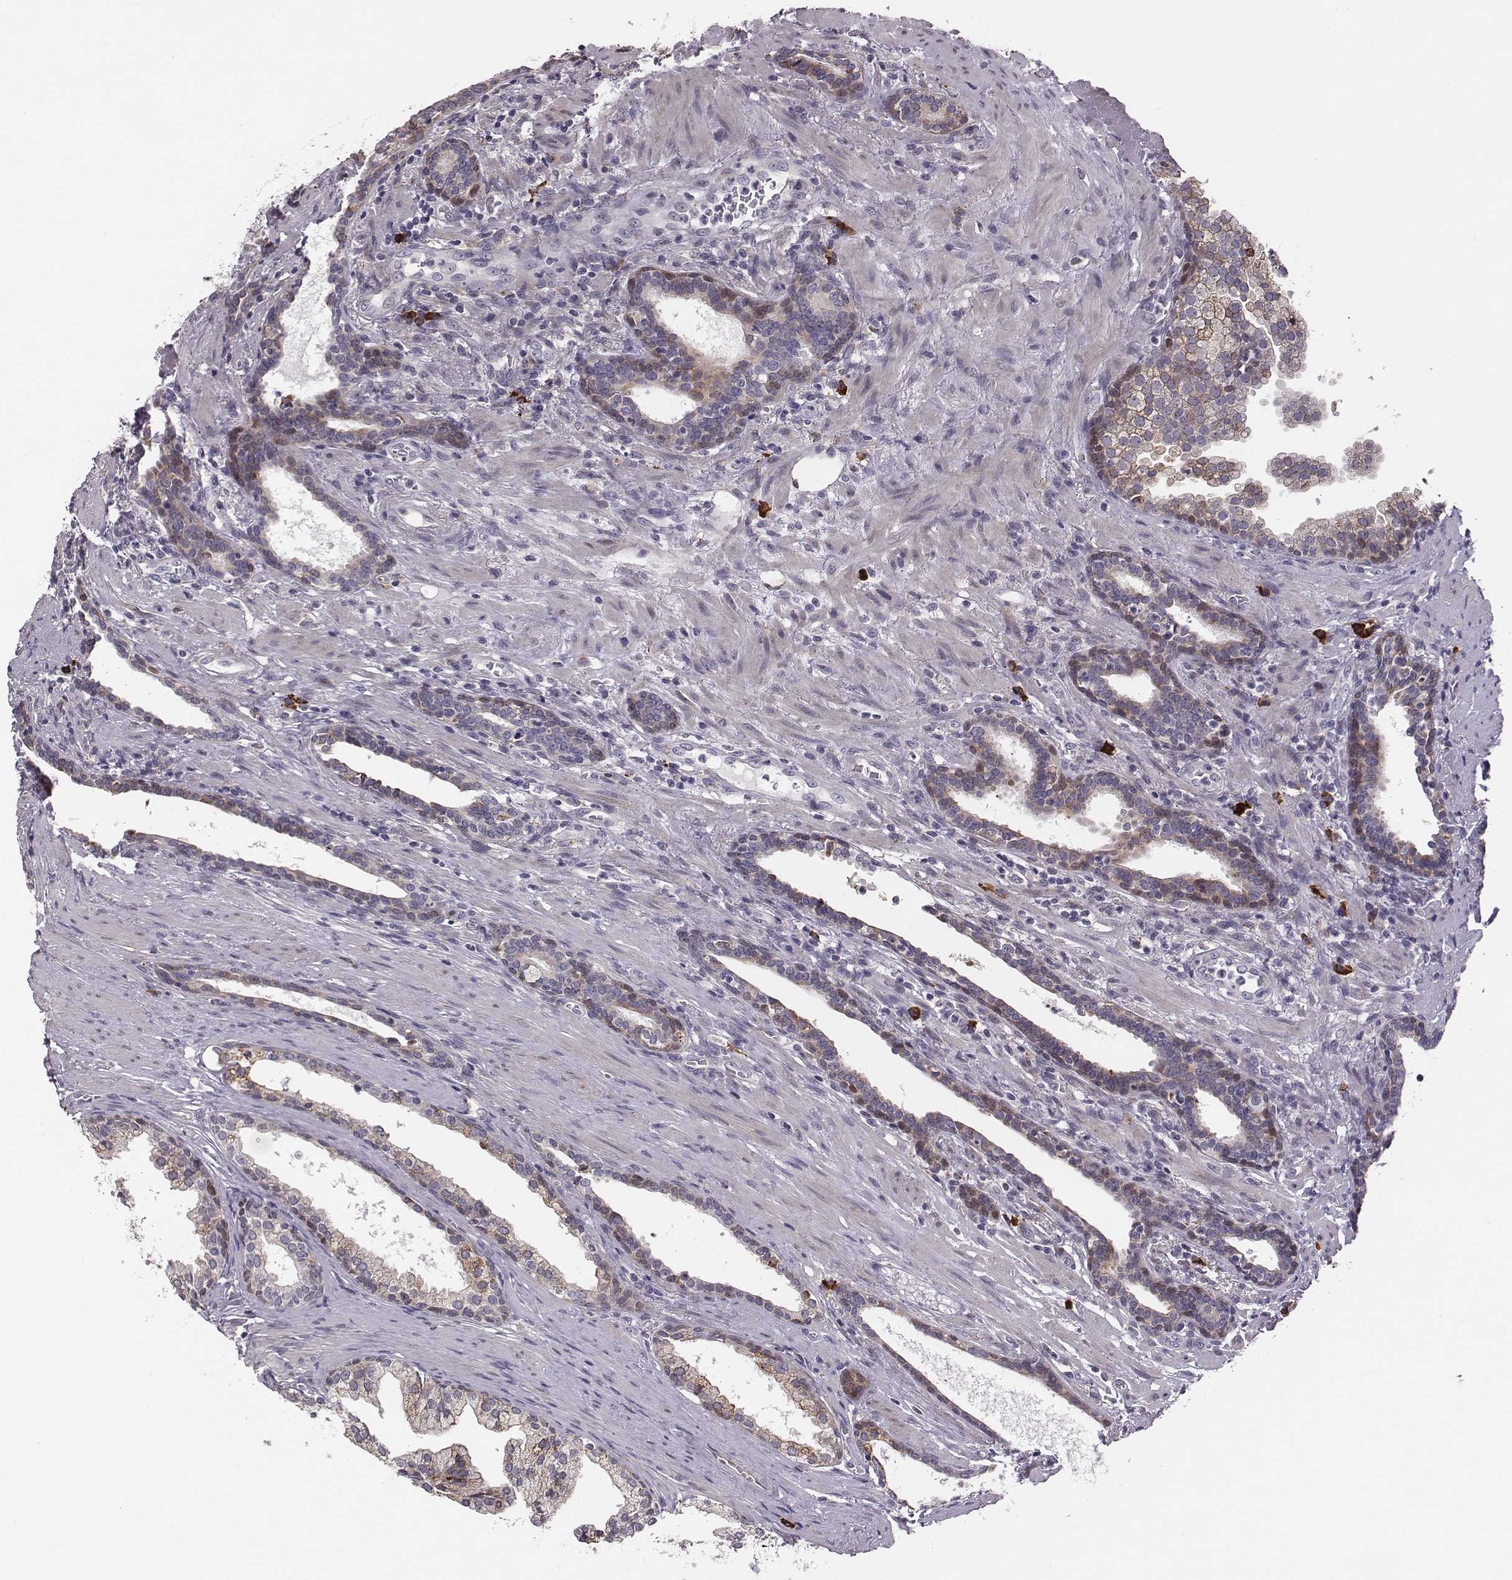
{"staining": {"intensity": "moderate", "quantity": ">75%", "location": "cytoplasmic/membranous"}, "tissue": "prostate cancer", "cell_type": "Tumor cells", "image_type": "cancer", "snomed": [{"axis": "morphology", "description": "Adenocarcinoma, NOS"}, {"axis": "topography", "description": "Prostate"}], "caption": "Immunohistochemistry (IHC) image of neoplastic tissue: human prostate cancer (adenocarcinoma) stained using IHC exhibits medium levels of moderate protein expression localized specifically in the cytoplasmic/membranous of tumor cells, appearing as a cytoplasmic/membranous brown color.", "gene": "SELENOI", "patient": {"sex": "male", "age": 66}}